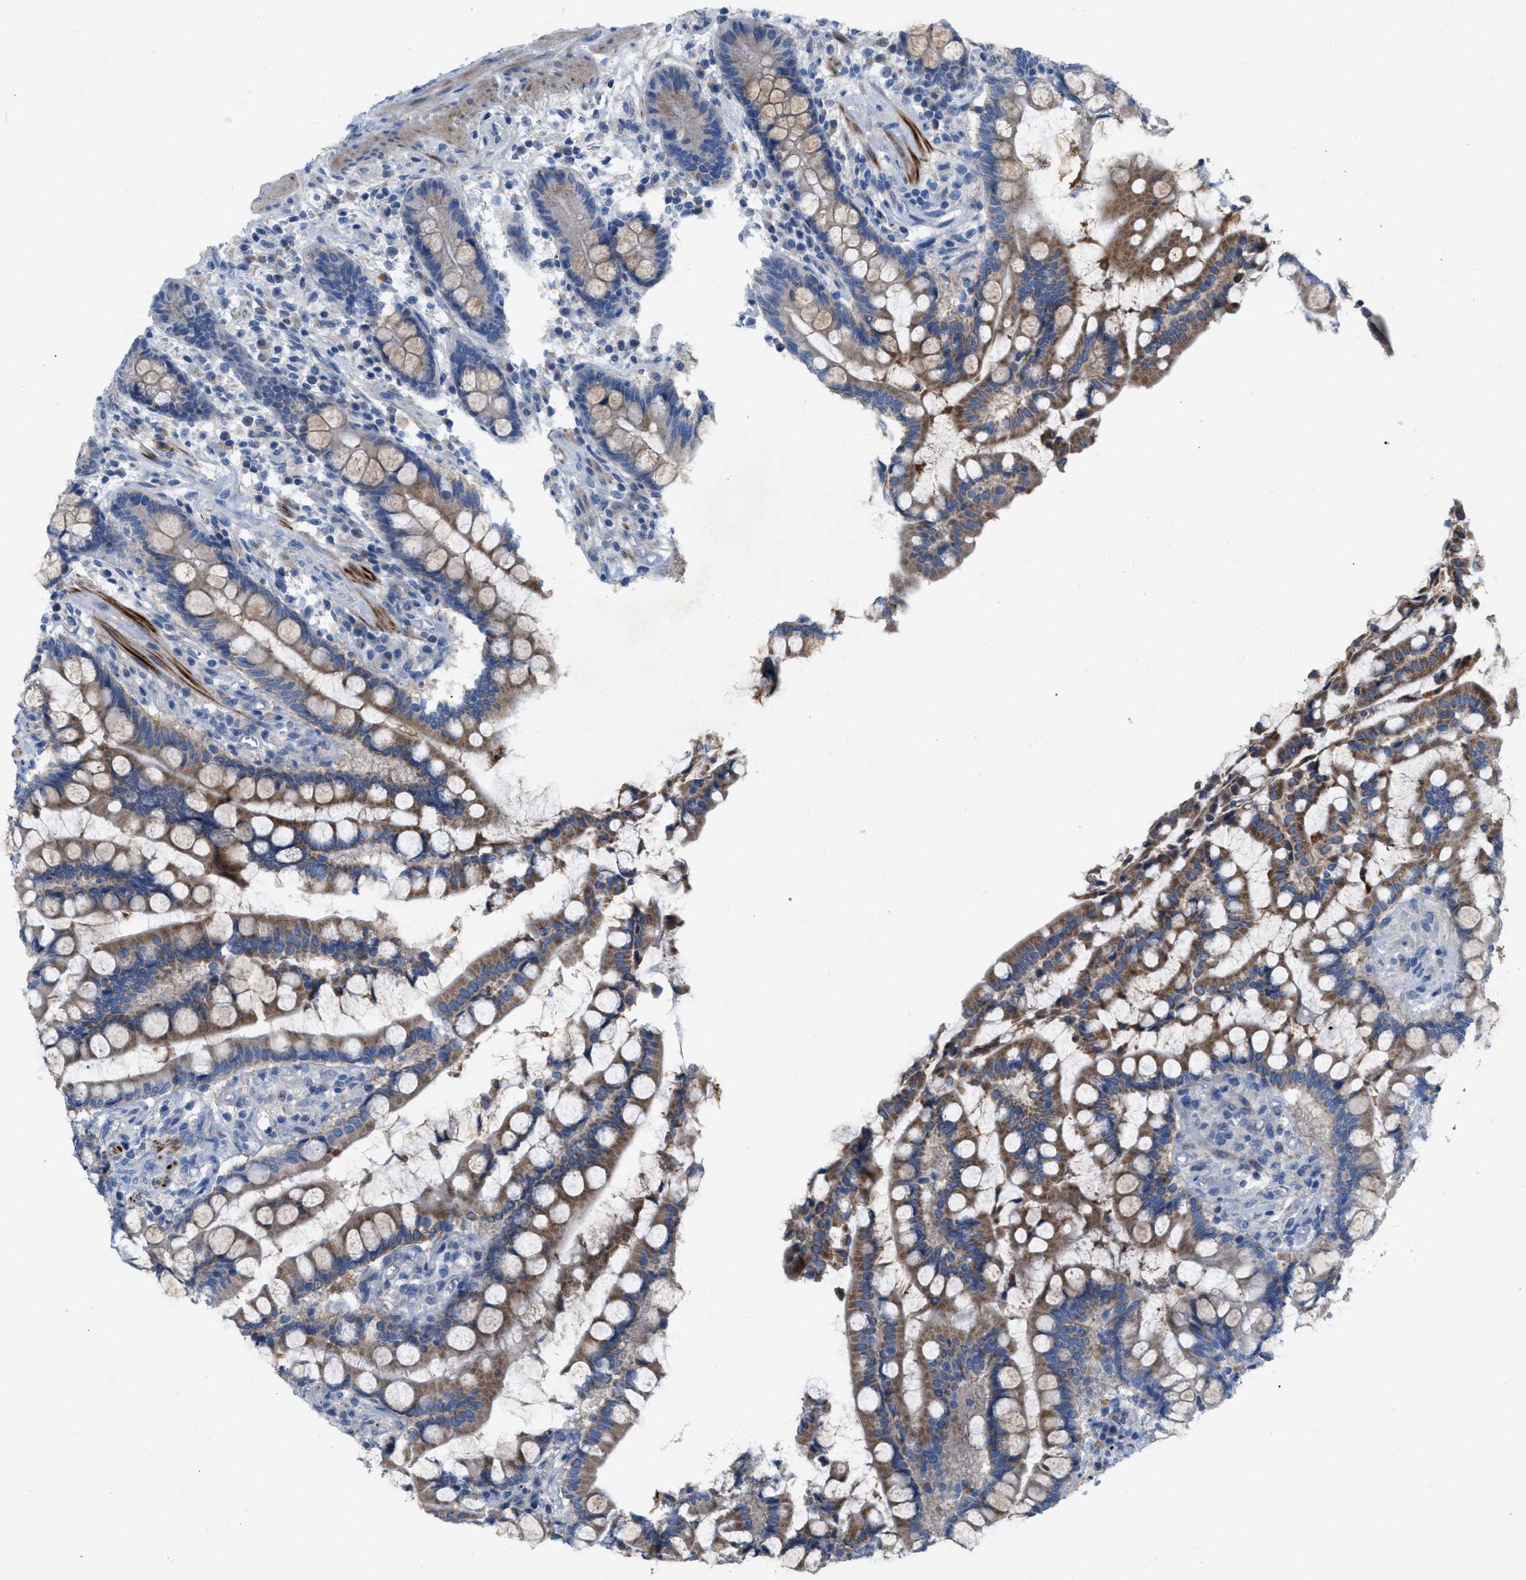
{"staining": {"intensity": "negative", "quantity": "none", "location": "none"}, "tissue": "colon", "cell_type": "Endothelial cells", "image_type": "normal", "snomed": [{"axis": "morphology", "description": "Normal tissue, NOS"}, {"axis": "topography", "description": "Colon"}], "caption": "Protein analysis of benign colon exhibits no significant expression in endothelial cells.", "gene": "PLPPR5", "patient": {"sex": "male", "age": 73}}